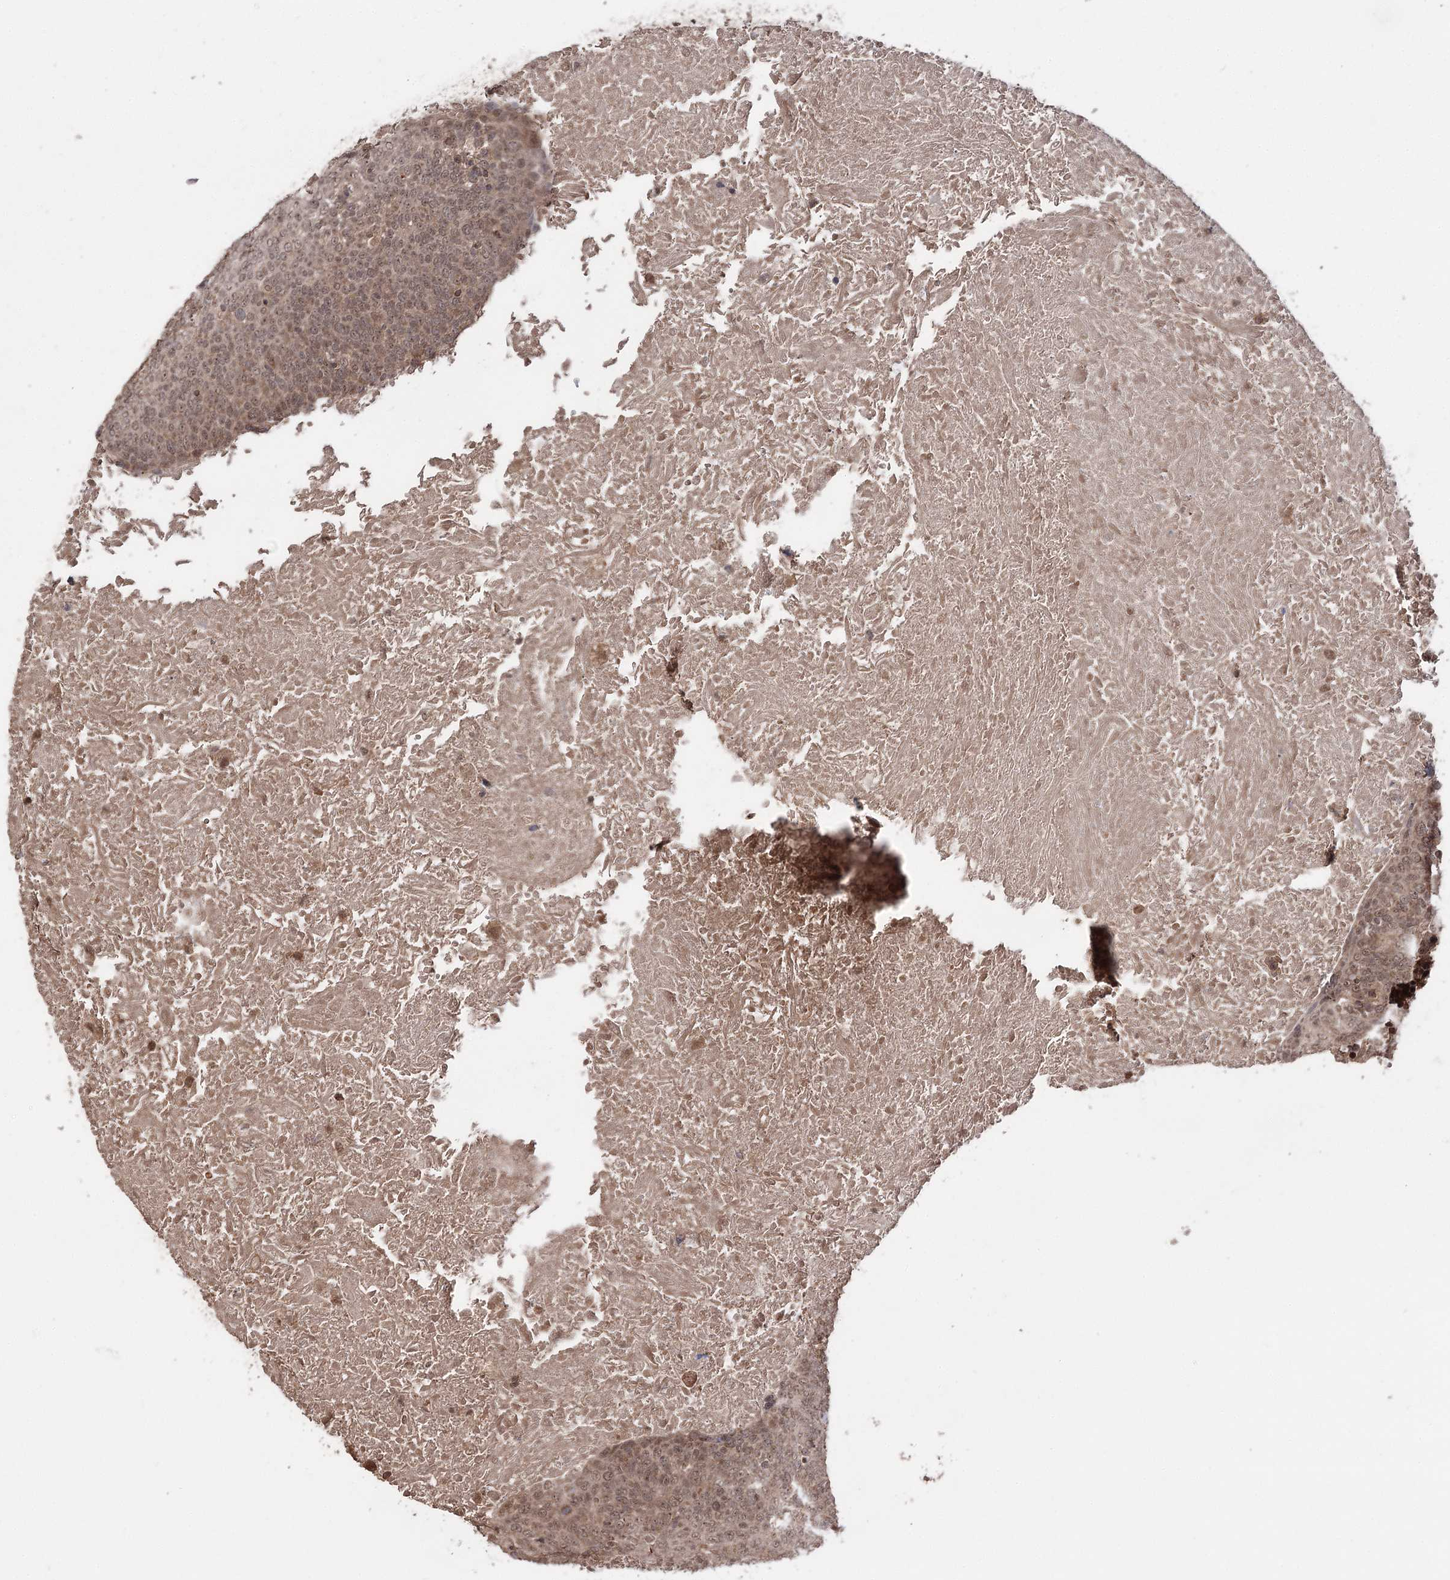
{"staining": {"intensity": "moderate", "quantity": ">75%", "location": "cytoplasmic/membranous,nuclear"}, "tissue": "head and neck cancer", "cell_type": "Tumor cells", "image_type": "cancer", "snomed": [{"axis": "morphology", "description": "Squamous cell carcinoma, NOS"}, {"axis": "morphology", "description": "Squamous cell carcinoma, metastatic, NOS"}, {"axis": "topography", "description": "Lymph node"}, {"axis": "topography", "description": "Head-Neck"}], "caption": "Immunohistochemistry of squamous cell carcinoma (head and neck) exhibits medium levels of moderate cytoplasmic/membranous and nuclear staining in about >75% of tumor cells.", "gene": "FAM53B", "patient": {"sex": "male", "age": 62}}